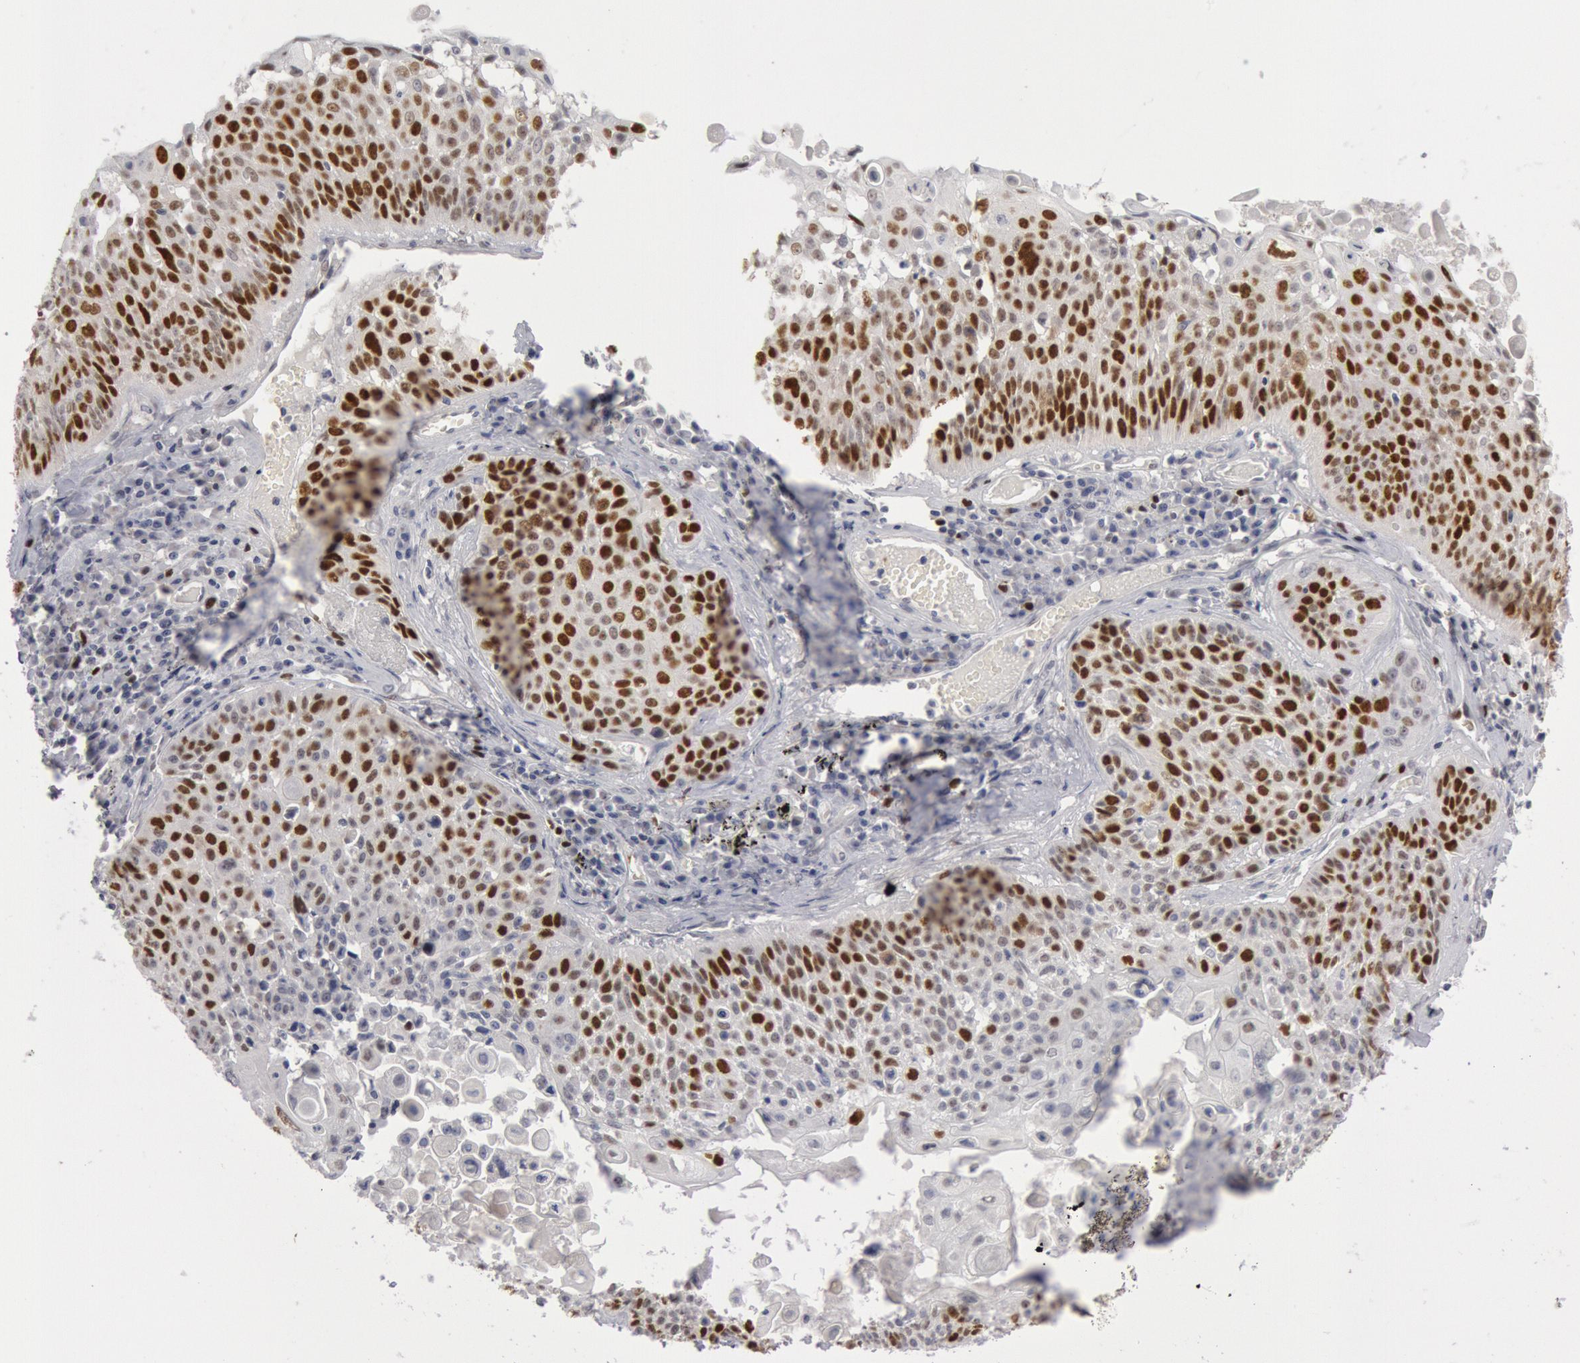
{"staining": {"intensity": "strong", "quantity": "25%-75%", "location": "nuclear"}, "tissue": "lung cancer", "cell_type": "Tumor cells", "image_type": "cancer", "snomed": [{"axis": "morphology", "description": "Adenocarcinoma, NOS"}, {"axis": "topography", "description": "Lung"}], "caption": "Immunohistochemical staining of human lung cancer (adenocarcinoma) exhibits strong nuclear protein positivity in about 25%-75% of tumor cells.", "gene": "WDHD1", "patient": {"sex": "male", "age": 60}}